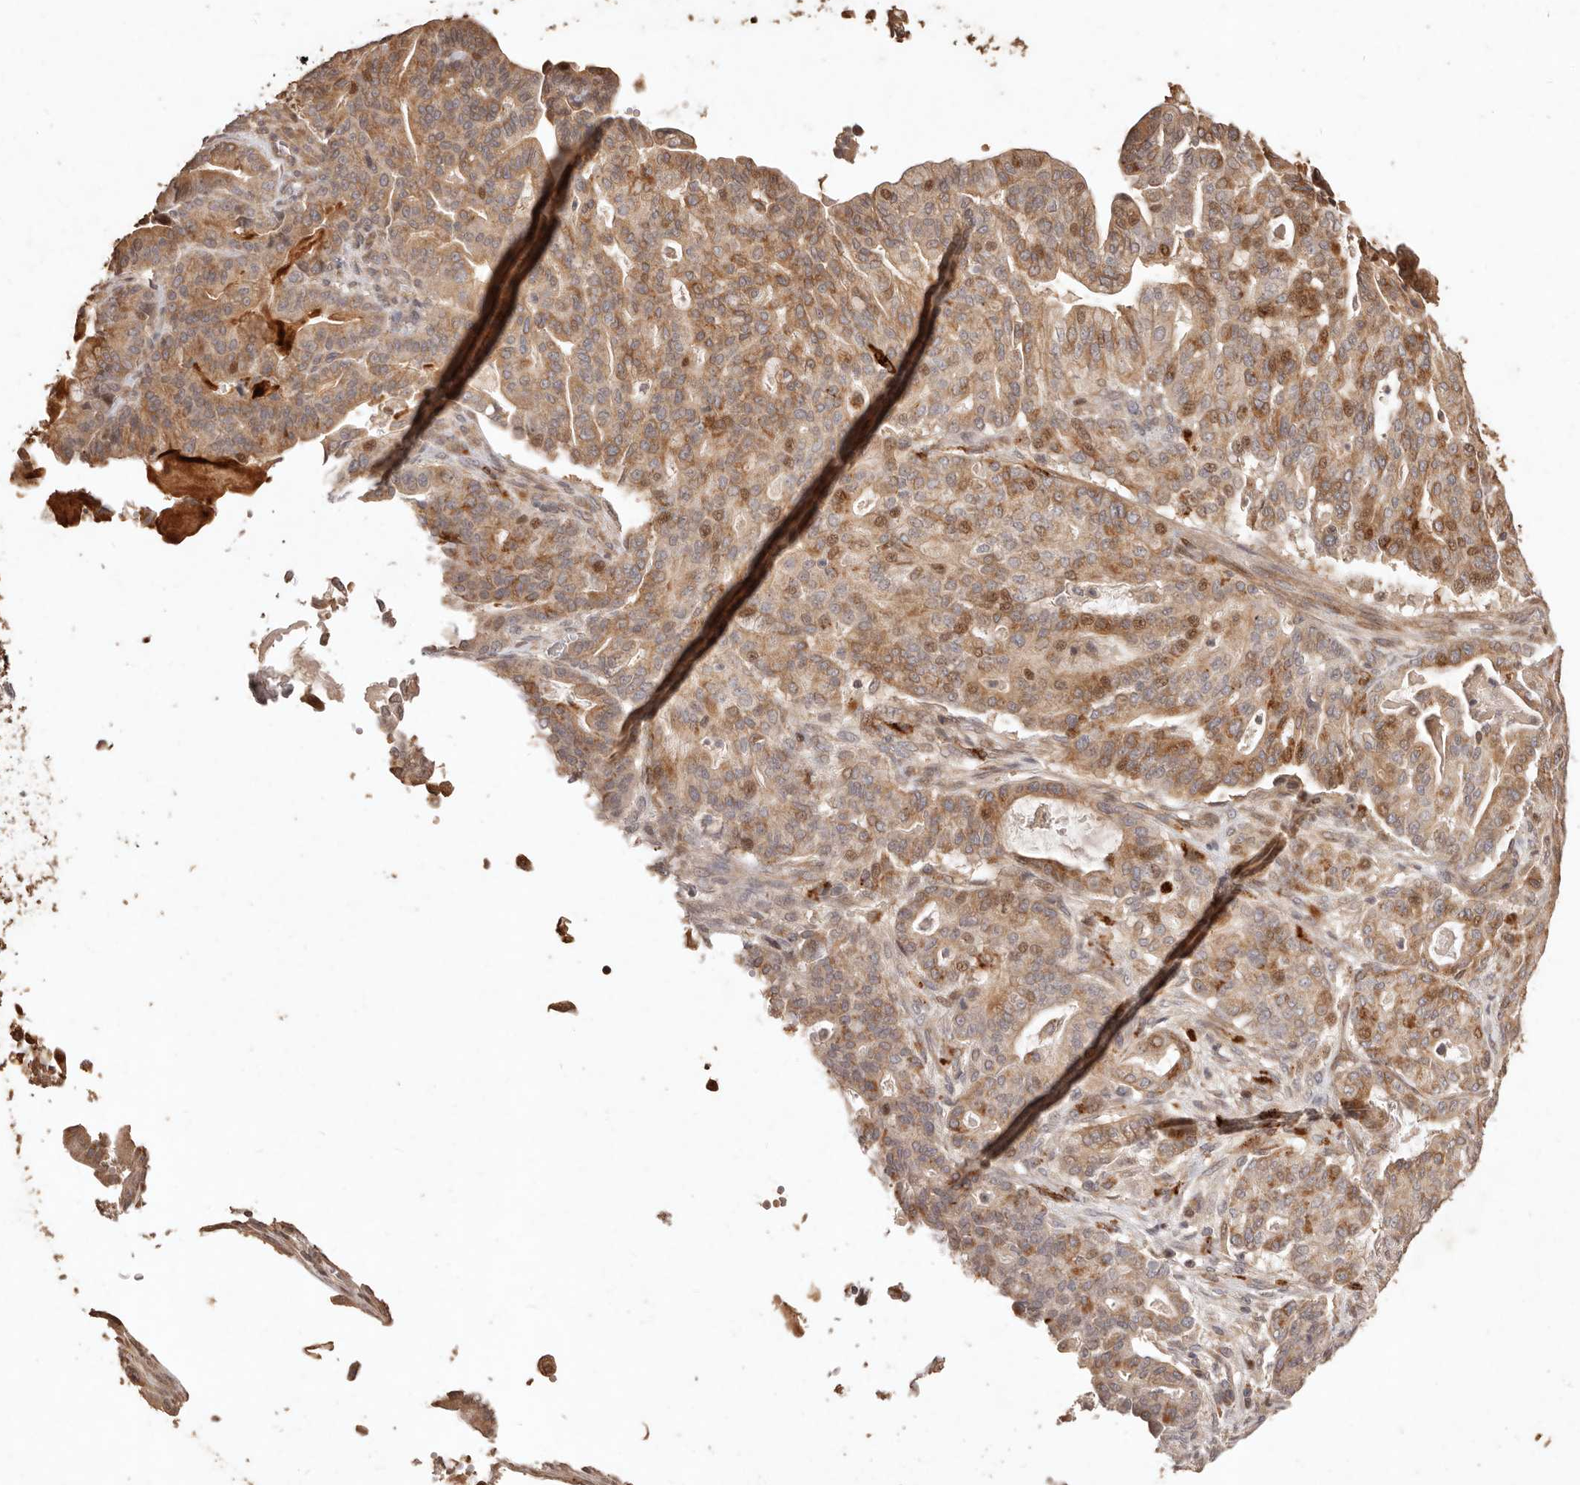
{"staining": {"intensity": "moderate", "quantity": ">75%", "location": "cytoplasmic/membranous,nuclear"}, "tissue": "pancreatic cancer", "cell_type": "Tumor cells", "image_type": "cancer", "snomed": [{"axis": "morphology", "description": "Adenocarcinoma, NOS"}, {"axis": "topography", "description": "Pancreas"}], "caption": "A medium amount of moderate cytoplasmic/membranous and nuclear staining is identified in about >75% of tumor cells in pancreatic adenocarcinoma tissue. The protein of interest is shown in brown color, while the nuclei are stained blue.", "gene": "KIF9", "patient": {"sex": "male", "age": 63}}